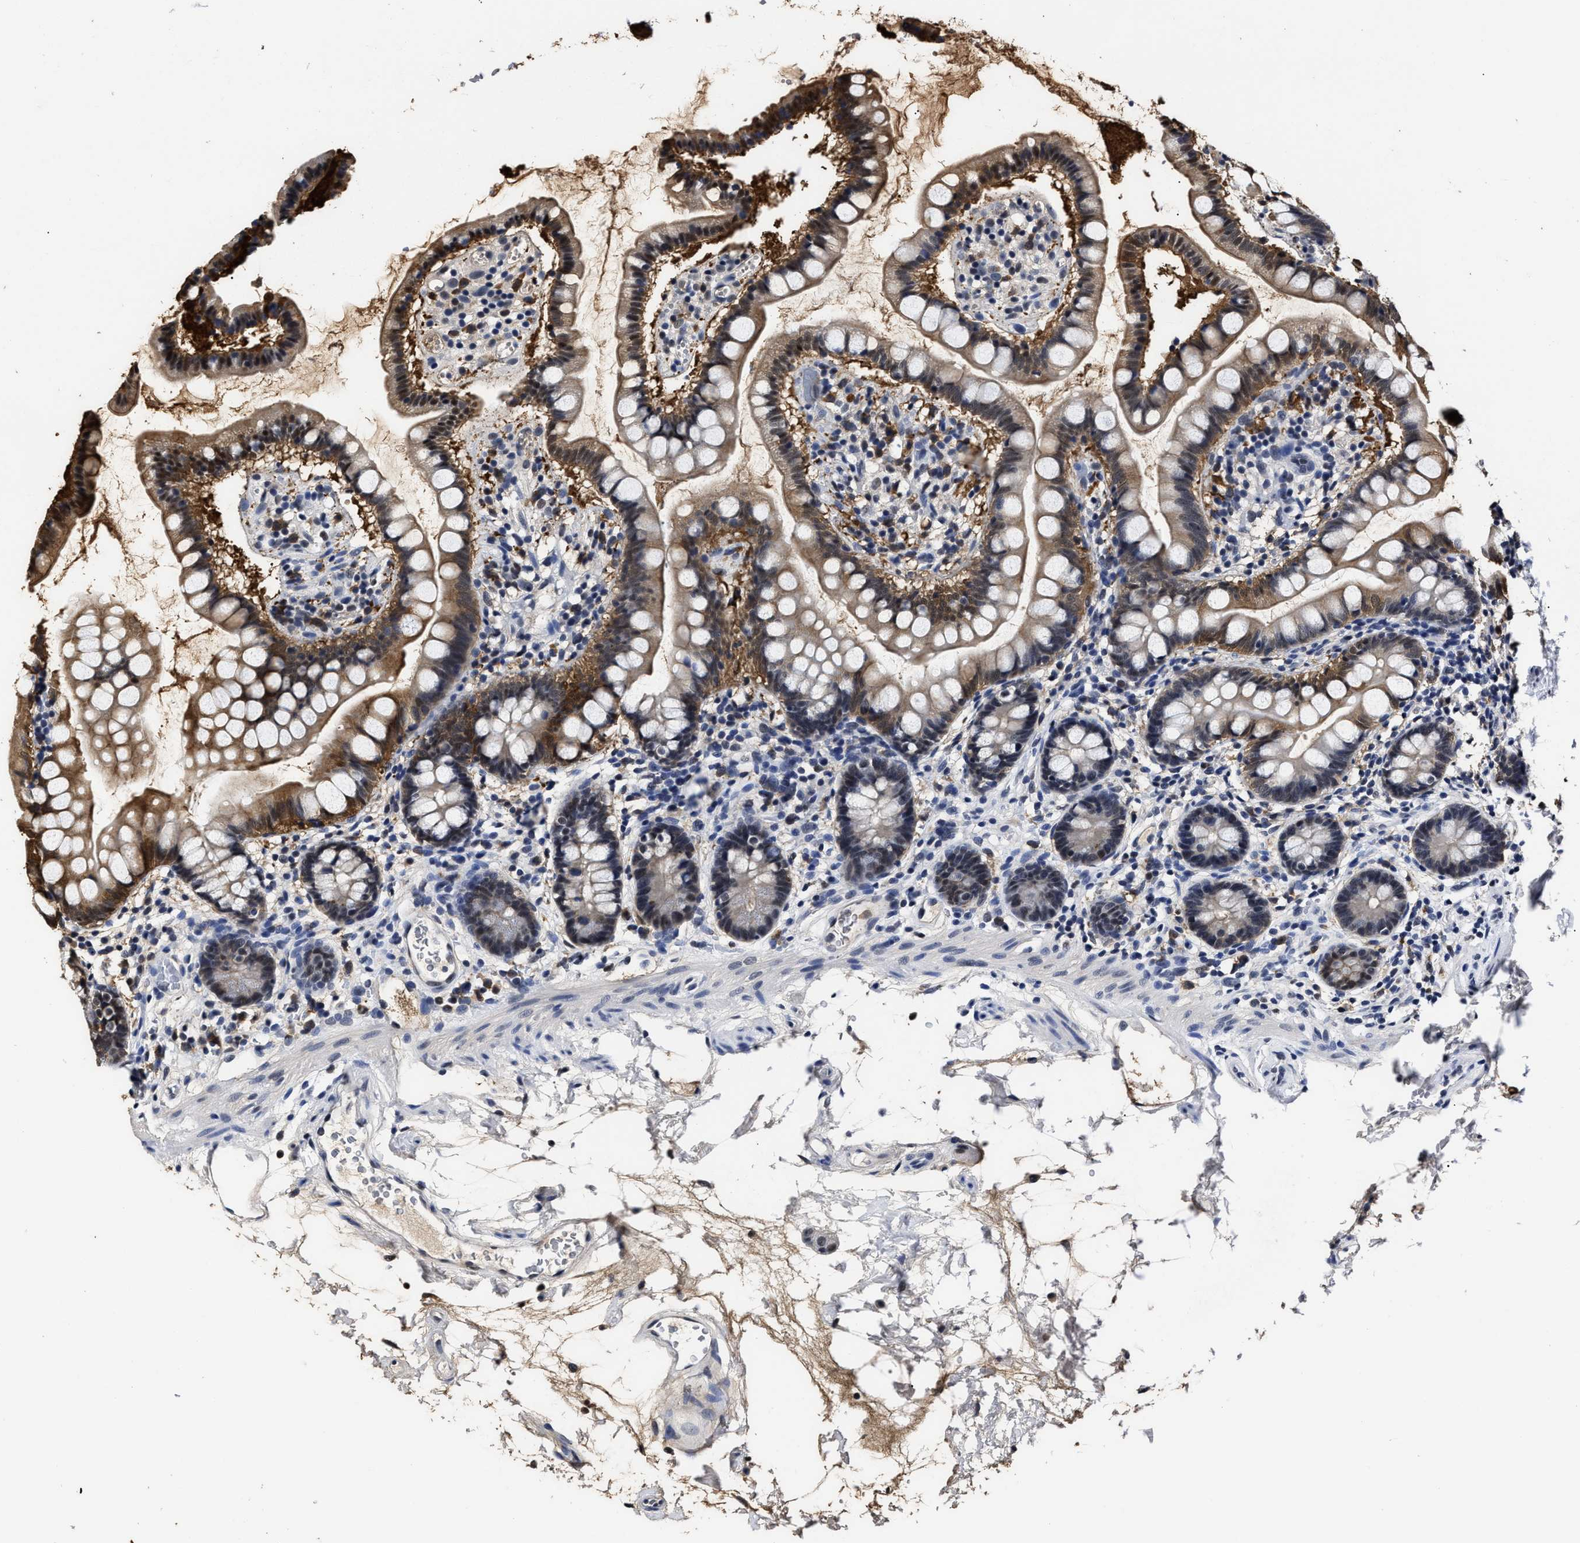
{"staining": {"intensity": "strong", "quantity": ">75%", "location": "cytoplasmic/membranous"}, "tissue": "small intestine", "cell_type": "Glandular cells", "image_type": "normal", "snomed": [{"axis": "morphology", "description": "Normal tissue, NOS"}, {"axis": "topography", "description": "Small intestine"}], "caption": "DAB immunohistochemical staining of benign human small intestine displays strong cytoplasmic/membranous protein staining in about >75% of glandular cells.", "gene": "PRPF4B", "patient": {"sex": "female", "age": 84}}